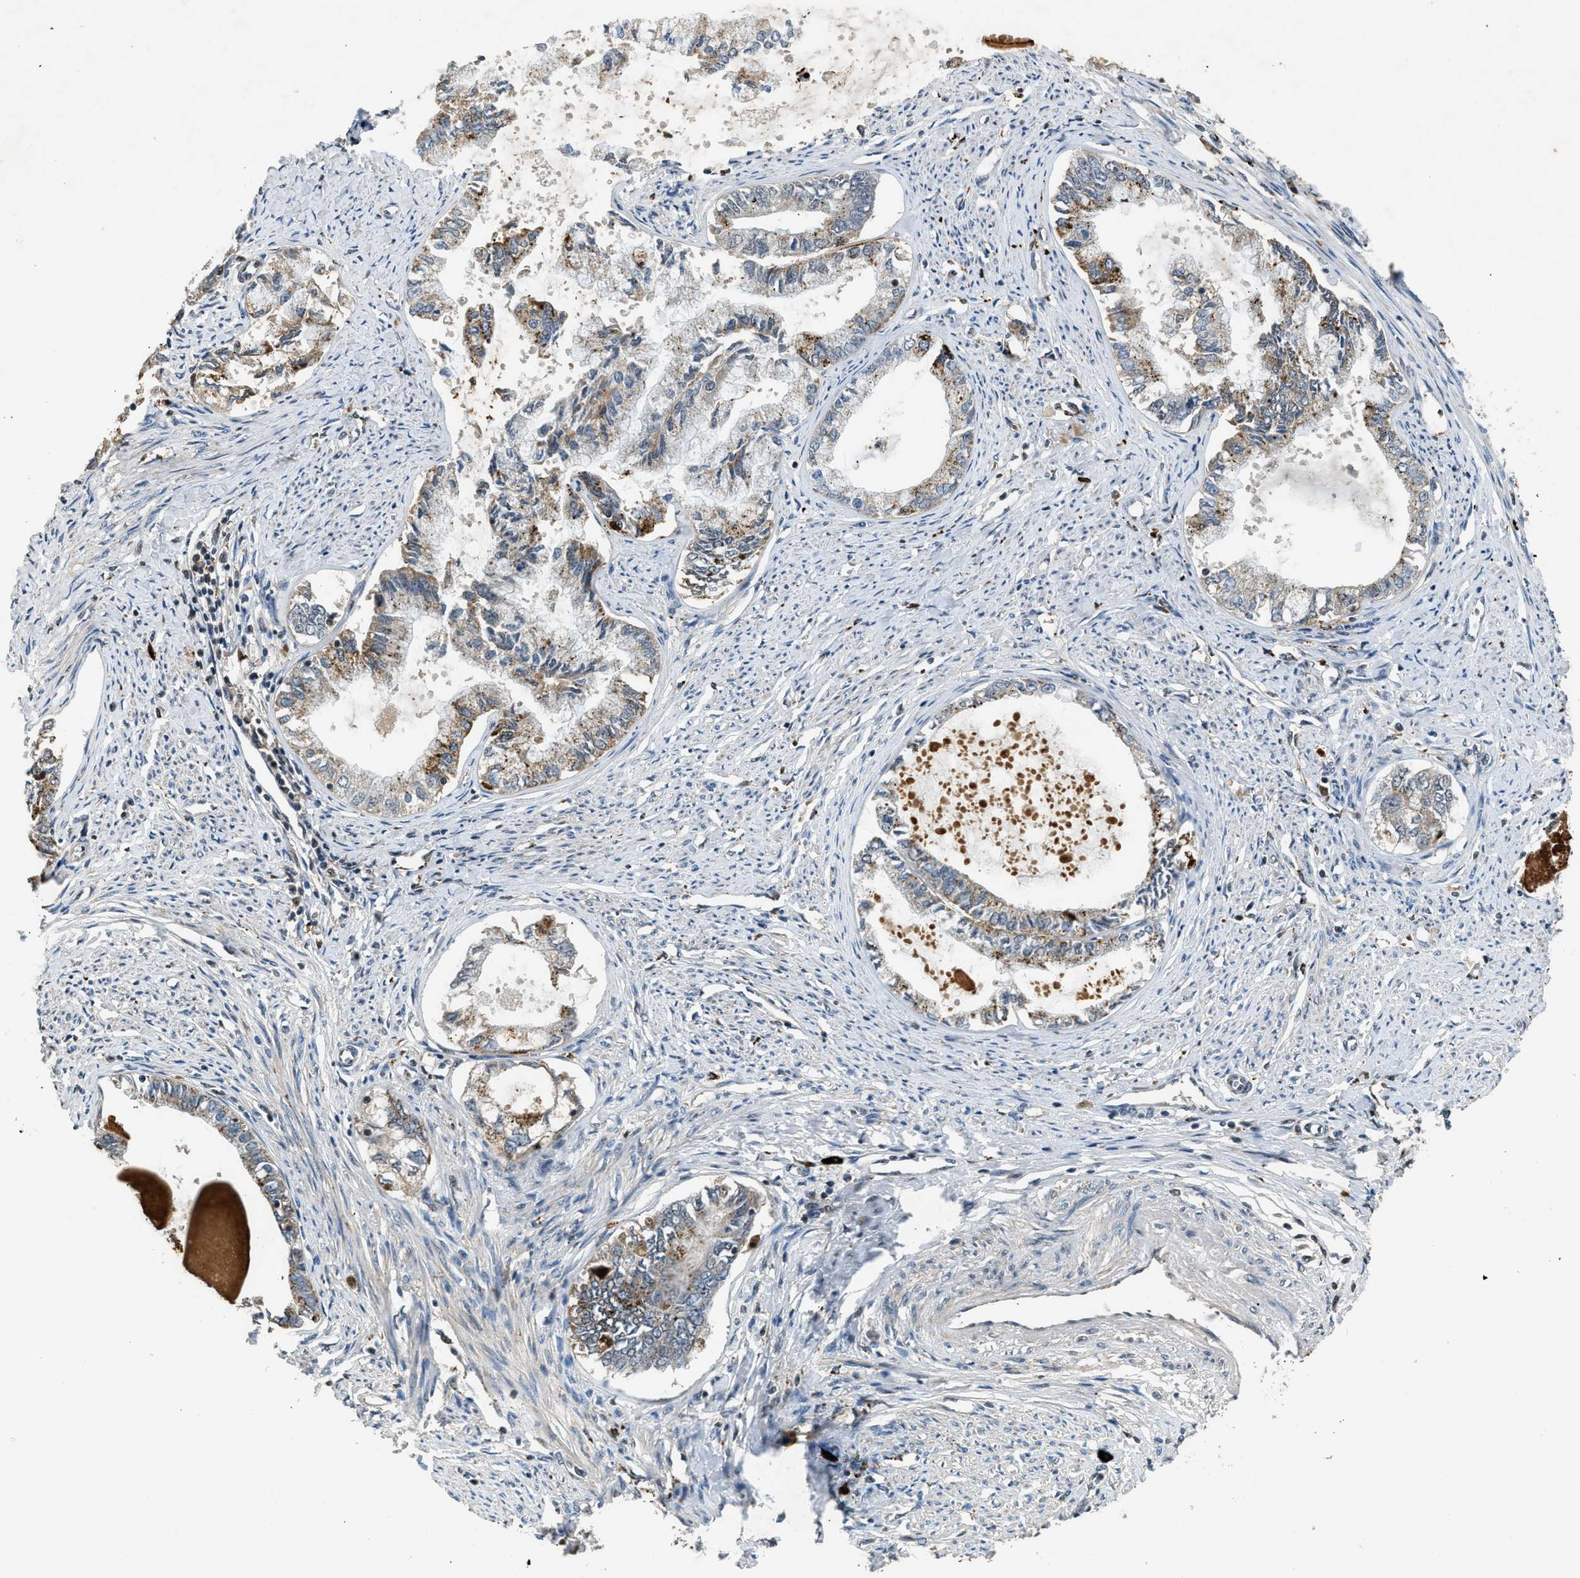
{"staining": {"intensity": "weak", "quantity": "25%-75%", "location": "cytoplasmic/membranous"}, "tissue": "endometrial cancer", "cell_type": "Tumor cells", "image_type": "cancer", "snomed": [{"axis": "morphology", "description": "Adenocarcinoma, NOS"}, {"axis": "topography", "description": "Endometrium"}], "caption": "DAB immunohistochemical staining of human adenocarcinoma (endometrial) demonstrates weak cytoplasmic/membranous protein expression in approximately 25%-75% of tumor cells.", "gene": "SLC15A4", "patient": {"sex": "female", "age": 86}}